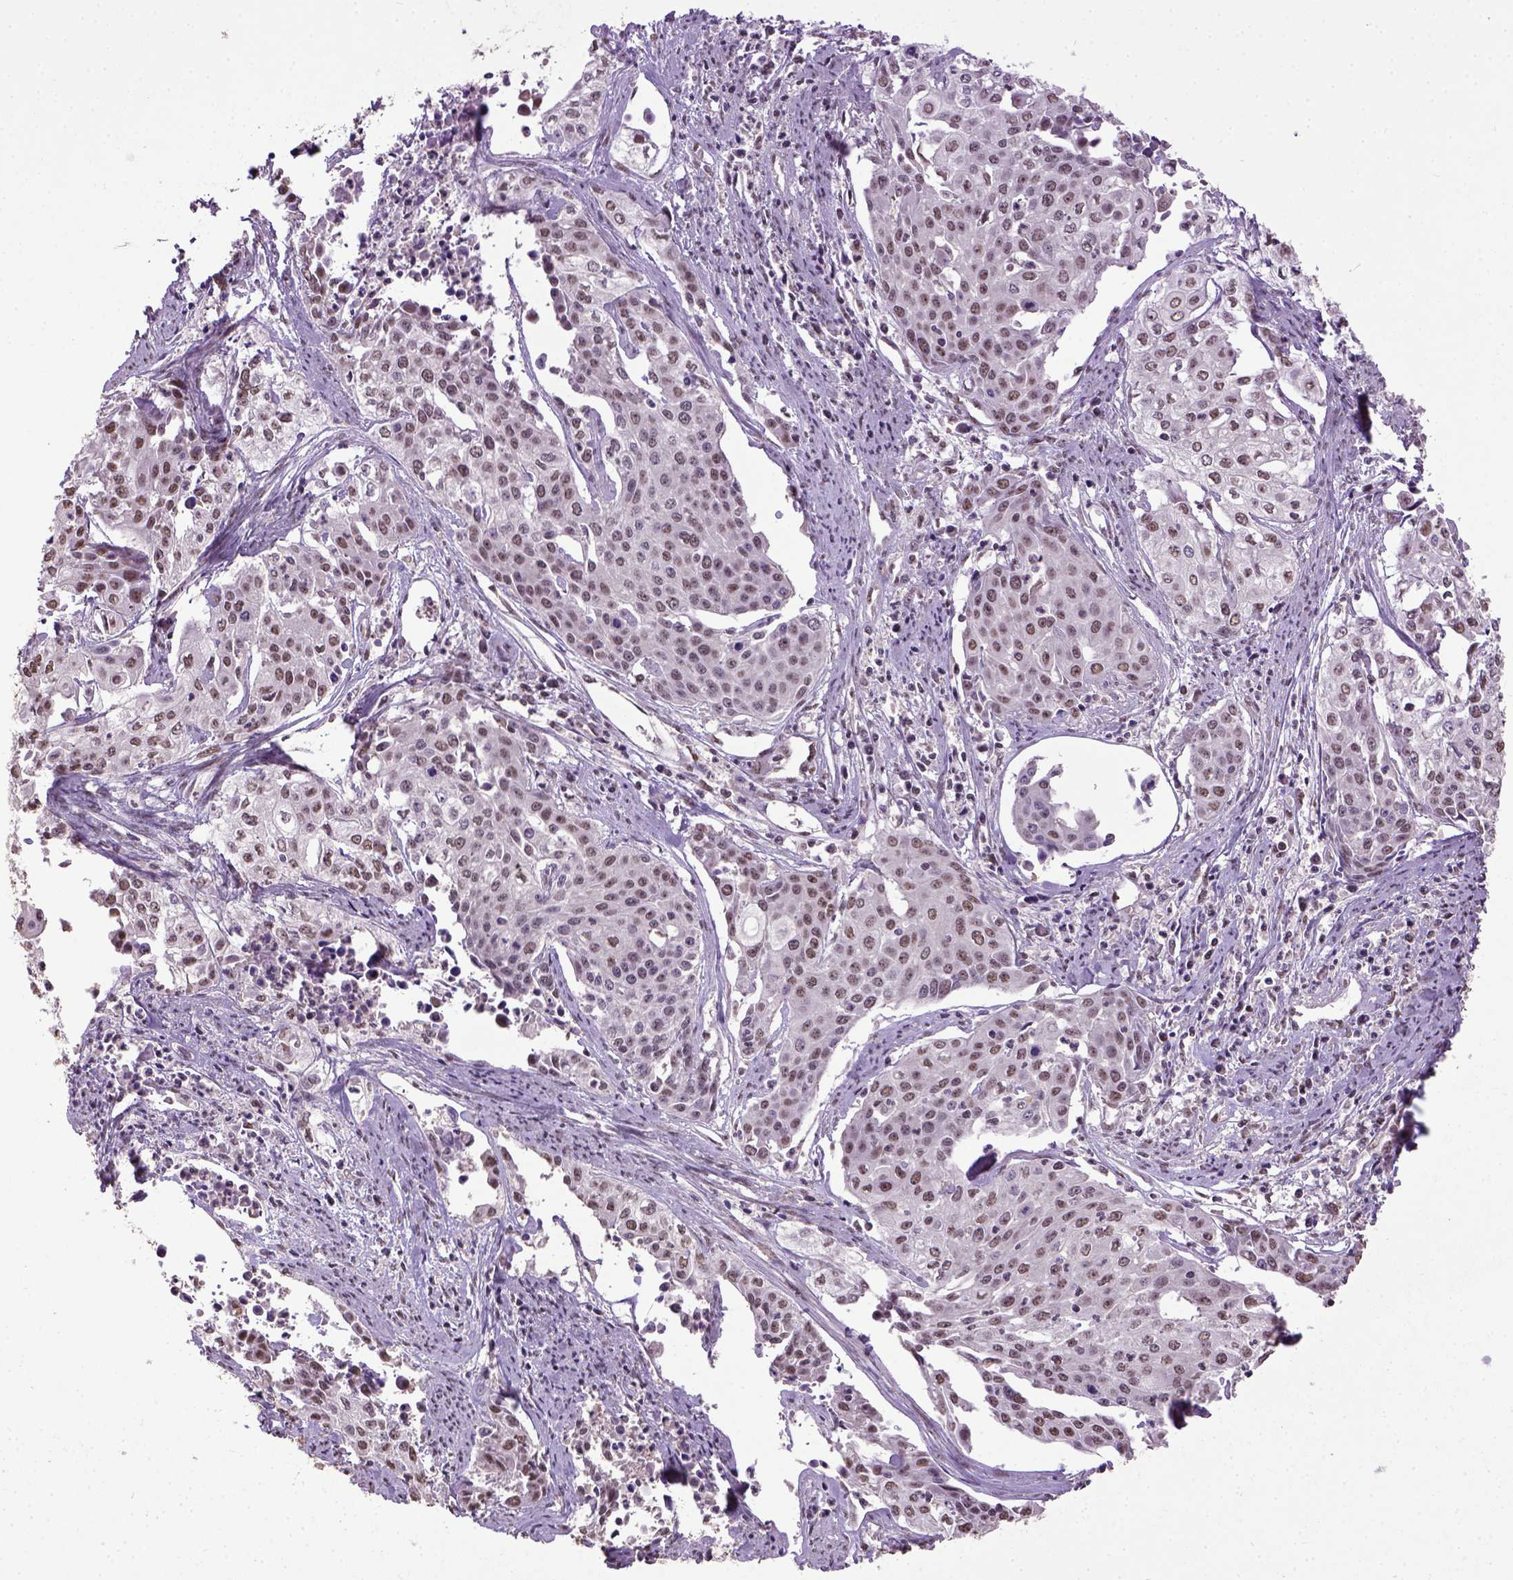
{"staining": {"intensity": "moderate", "quantity": ">75%", "location": "nuclear"}, "tissue": "cervical cancer", "cell_type": "Tumor cells", "image_type": "cancer", "snomed": [{"axis": "morphology", "description": "Squamous cell carcinoma, NOS"}, {"axis": "topography", "description": "Cervix"}], "caption": "High-magnification brightfield microscopy of squamous cell carcinoma (cervical) stained with DAB (brown) and counterstained with hematoxylin (blue). tumor cells exhibit moderate nuclear staining is appreciated in about>75% of cells.", "gene": "UBA3", "patient": {"sex": "female", "age": 39}}